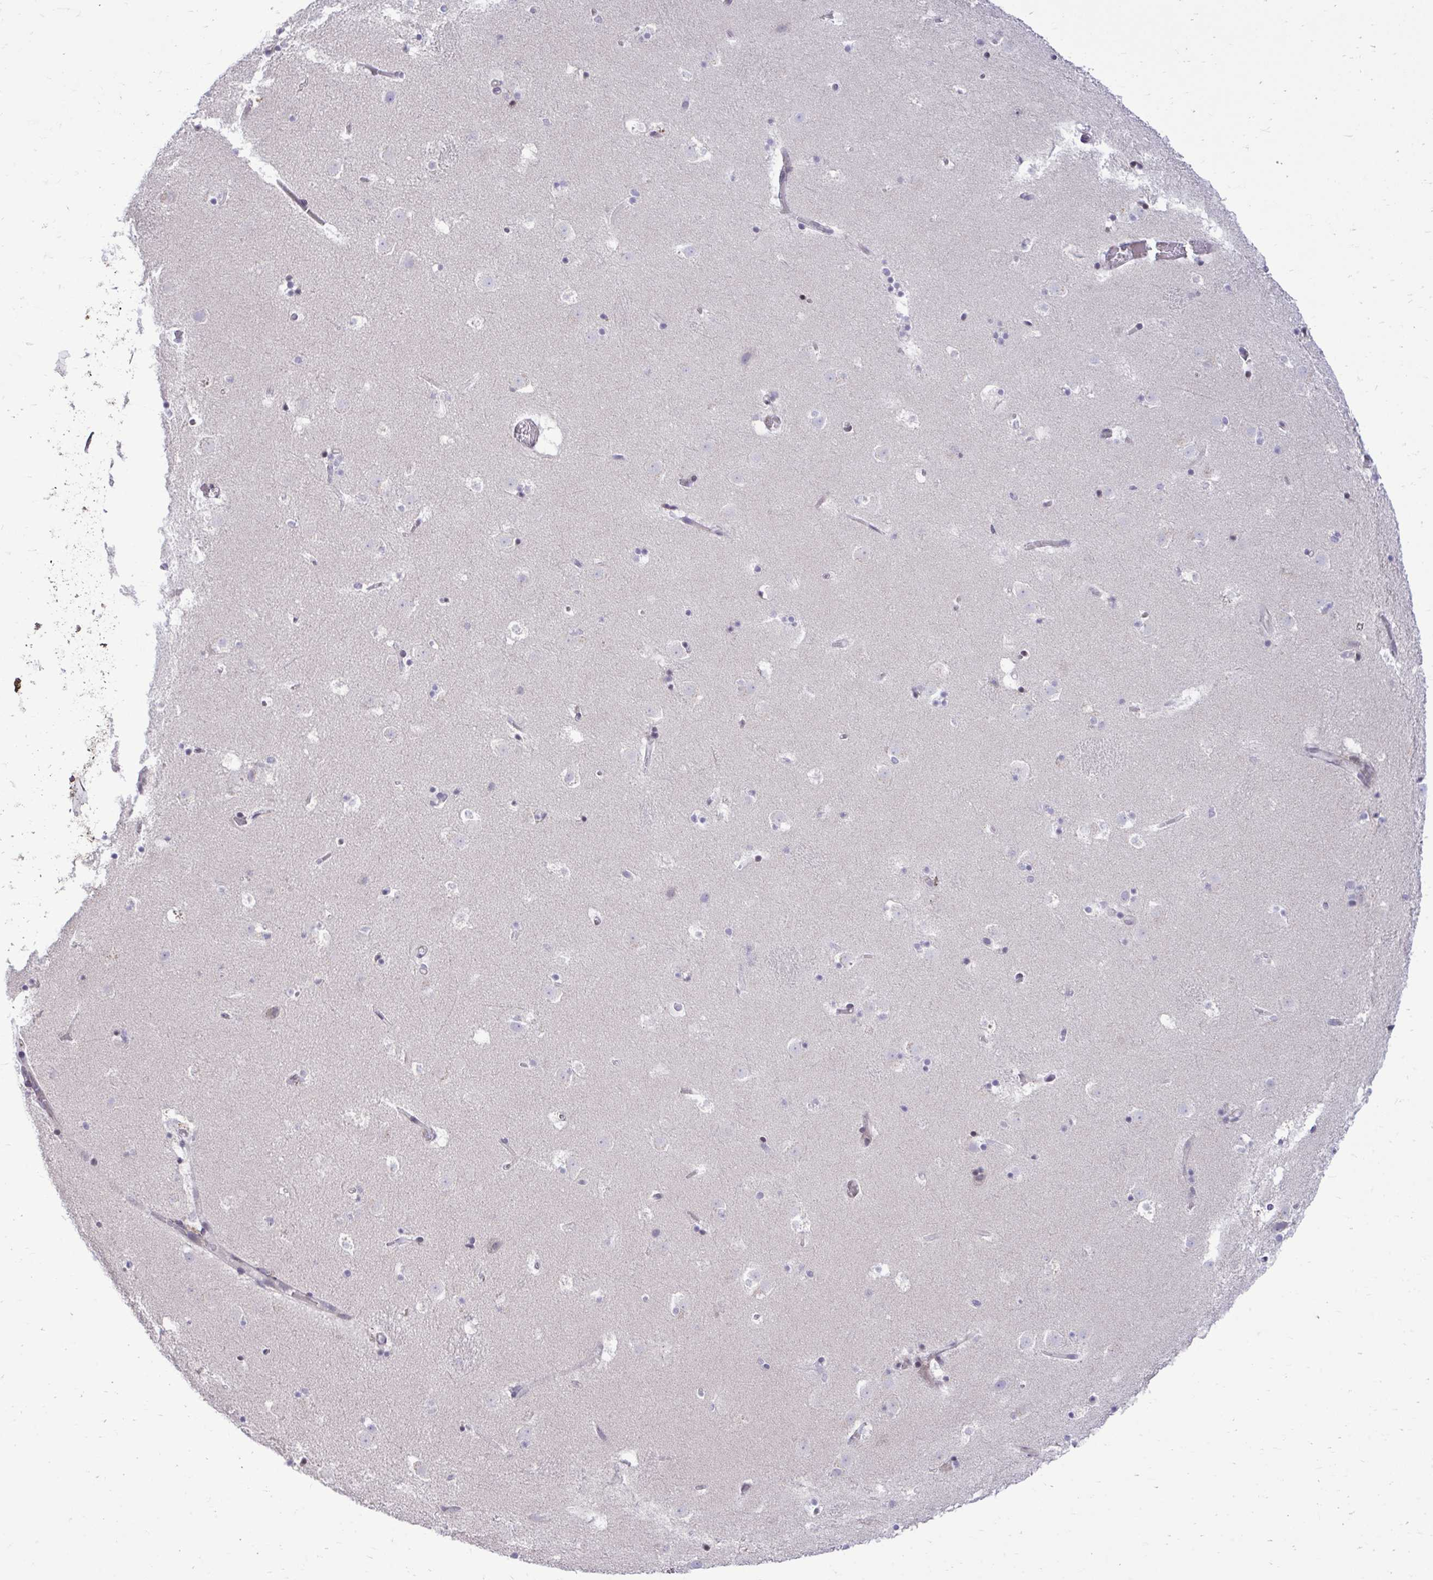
{"staining": {"intensity": "negative", "quantity": "none", "location": "none"}, "tissue": "caudate", "cell_type": "Glial cells", "image_type": "normal", "snomed": [{"axis": "morphology", "description": "Normal tissue, NOS"}, {"axis": "topography", "description": "Lateral ventricle wall"}], "caption": "Glial cells show no significant expression in benign caudate. (DAB (3,3'-diaminobenzidine) immunohistochemistry with hematoxylin counter stain).", "gene": "METTL9", "patient": {"sex": "male", "age": 37}}